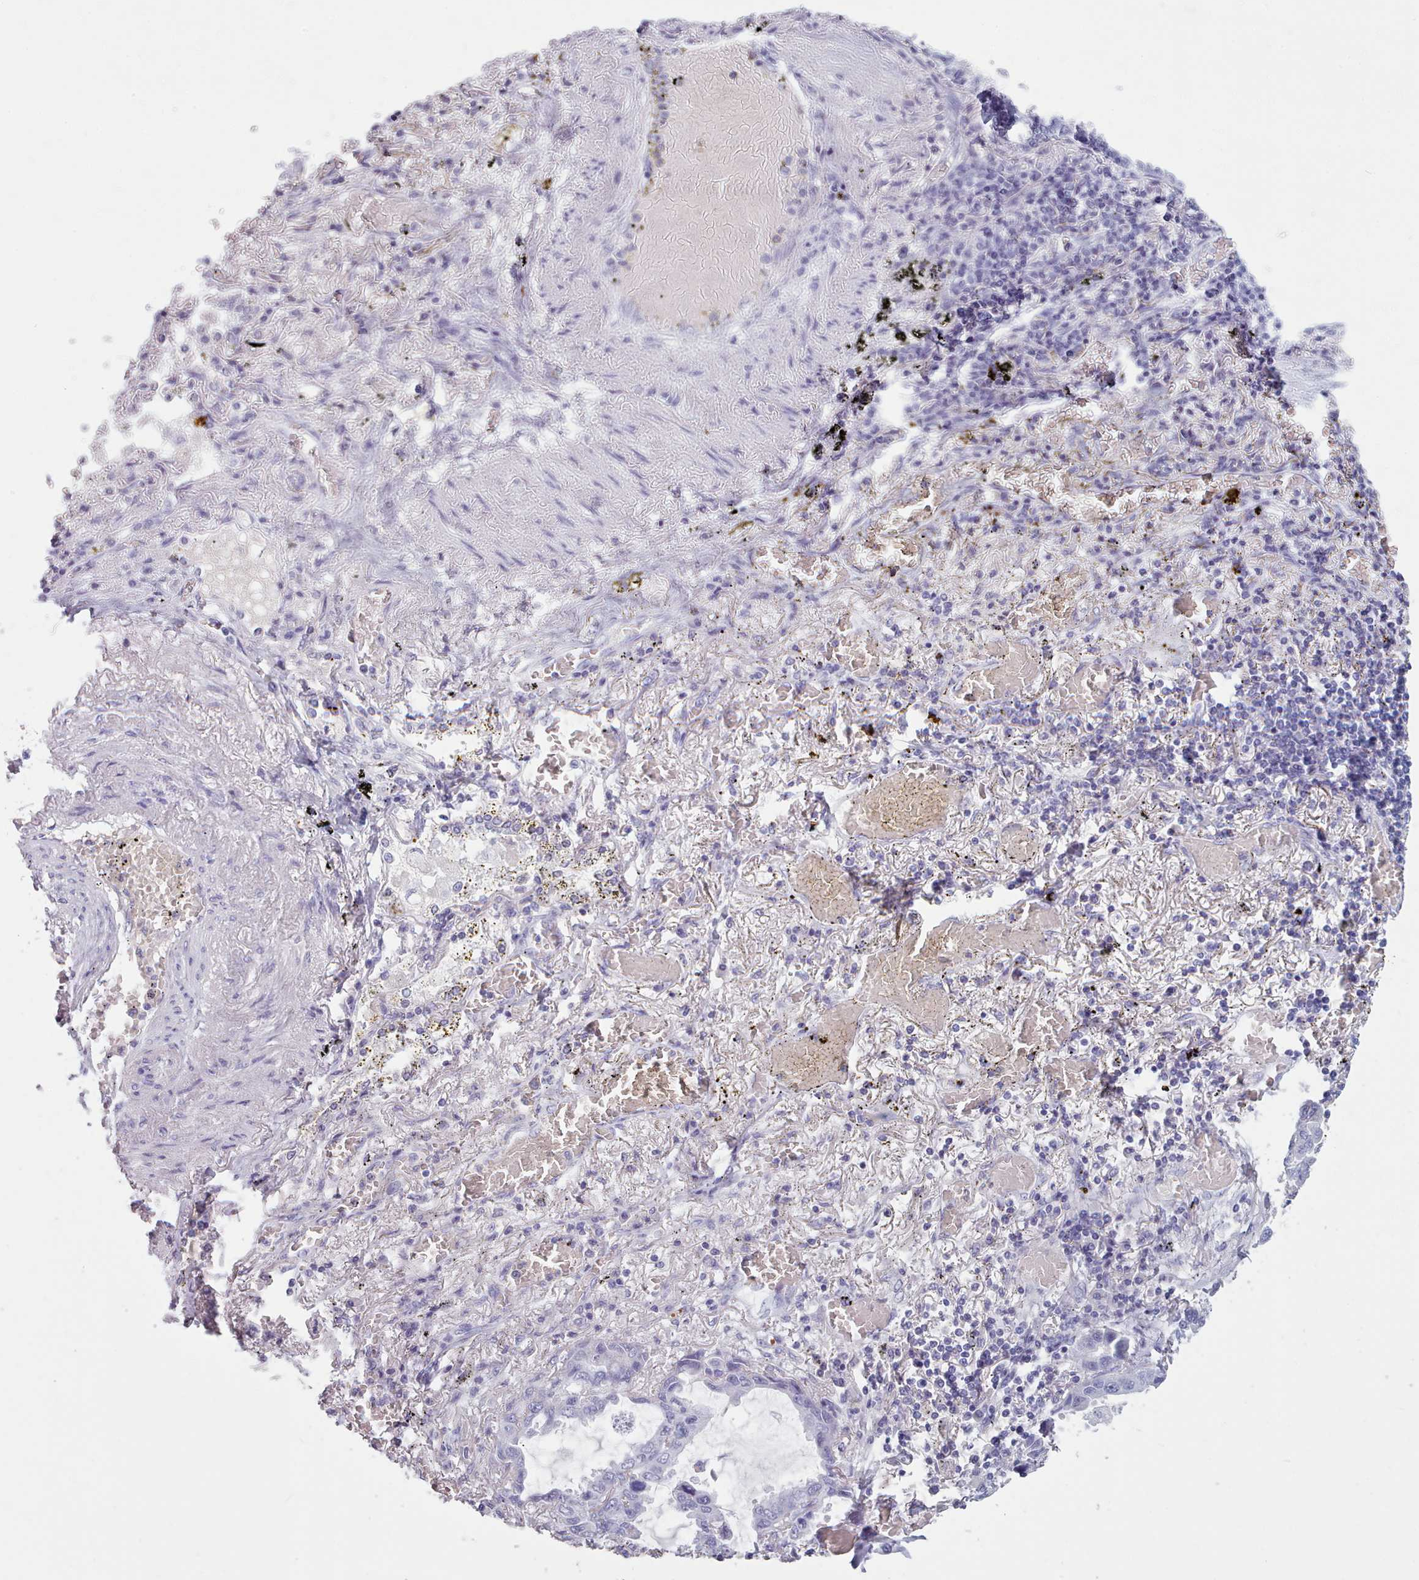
{"staining": {"intensity": "negative", "quantity": "none", "location": "none"}, "tissue": "lung cancer", "cell_type": "Tumor cells", "image_type": "cancer", "snomed": [{"axis": "morphology", "description": "Adenocarcinoma, NOS"}, {"axis": "topography", "description": "Lung"}], "caption": "Protein analysis of lung cancer shows no significant staining in tumor cells. Brightfield microscopy of IHC stained with DAB (3,3'-diaminobenzidine) (brown) and hematoxylin (blue), captured at high magnification.", "gene": "ZNF43", "patient": {"sex": "male", "age": 64}}